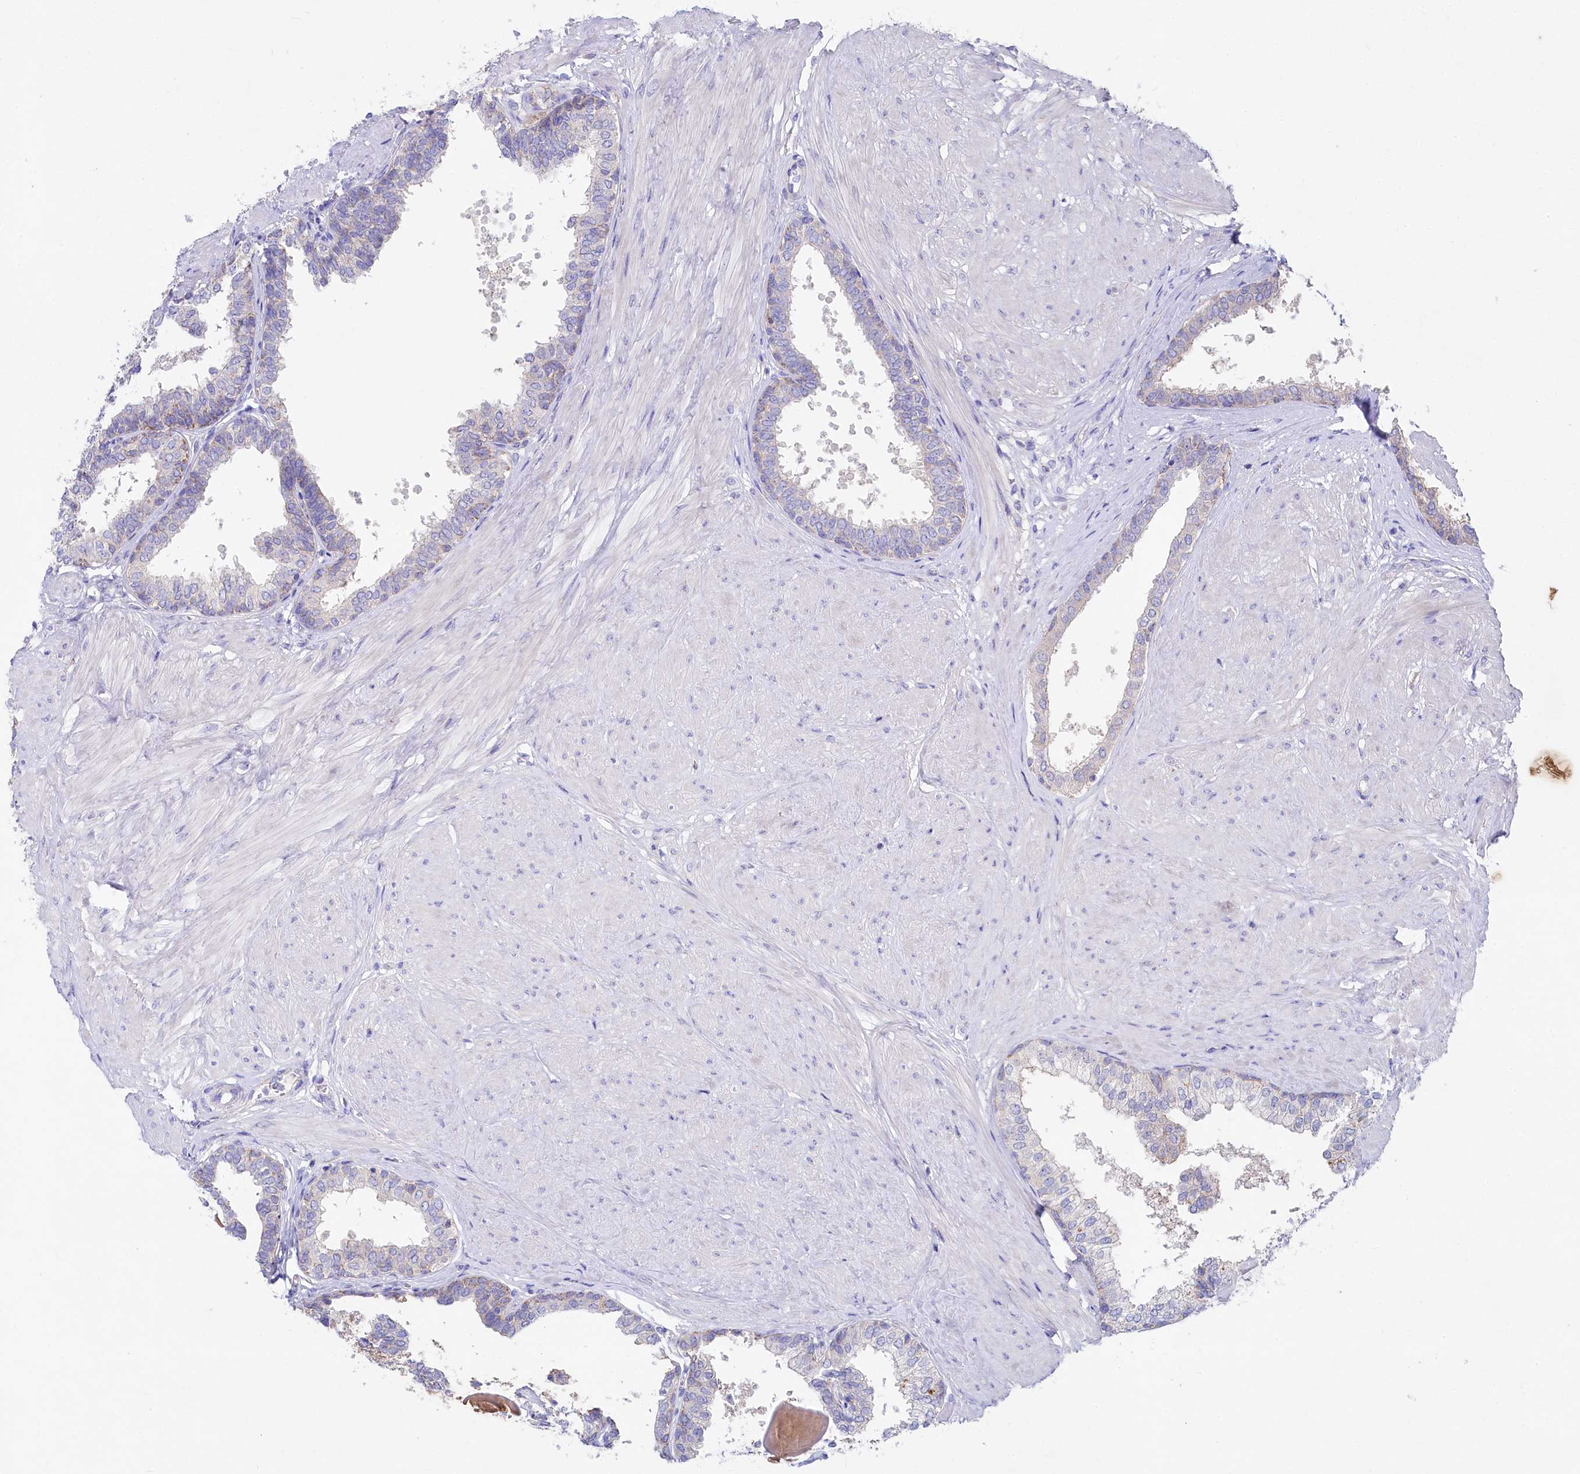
{"staining": {"intensity": "moderate", "quantity": "<25%", "location": "cytoplasmic/membranous"}, "tissue": "prostate", "cell_type": "Glandular cells", "image_type": "normal", "snomed": [{"axis": "morphology", "description": "Normal tissue, NOS"}, {"axis": "topography", "description": "Prostate"}], "caption": "Glandular cells display low levels of moderate cytoplasmic/membranous positivity in about <25% of cells in unremarkable prostate. (brown staining indicates protein expression, while blue staining denotes nuclei).", "gene": "VPS26B", "patient": {"sex": "male", "age": 48}}